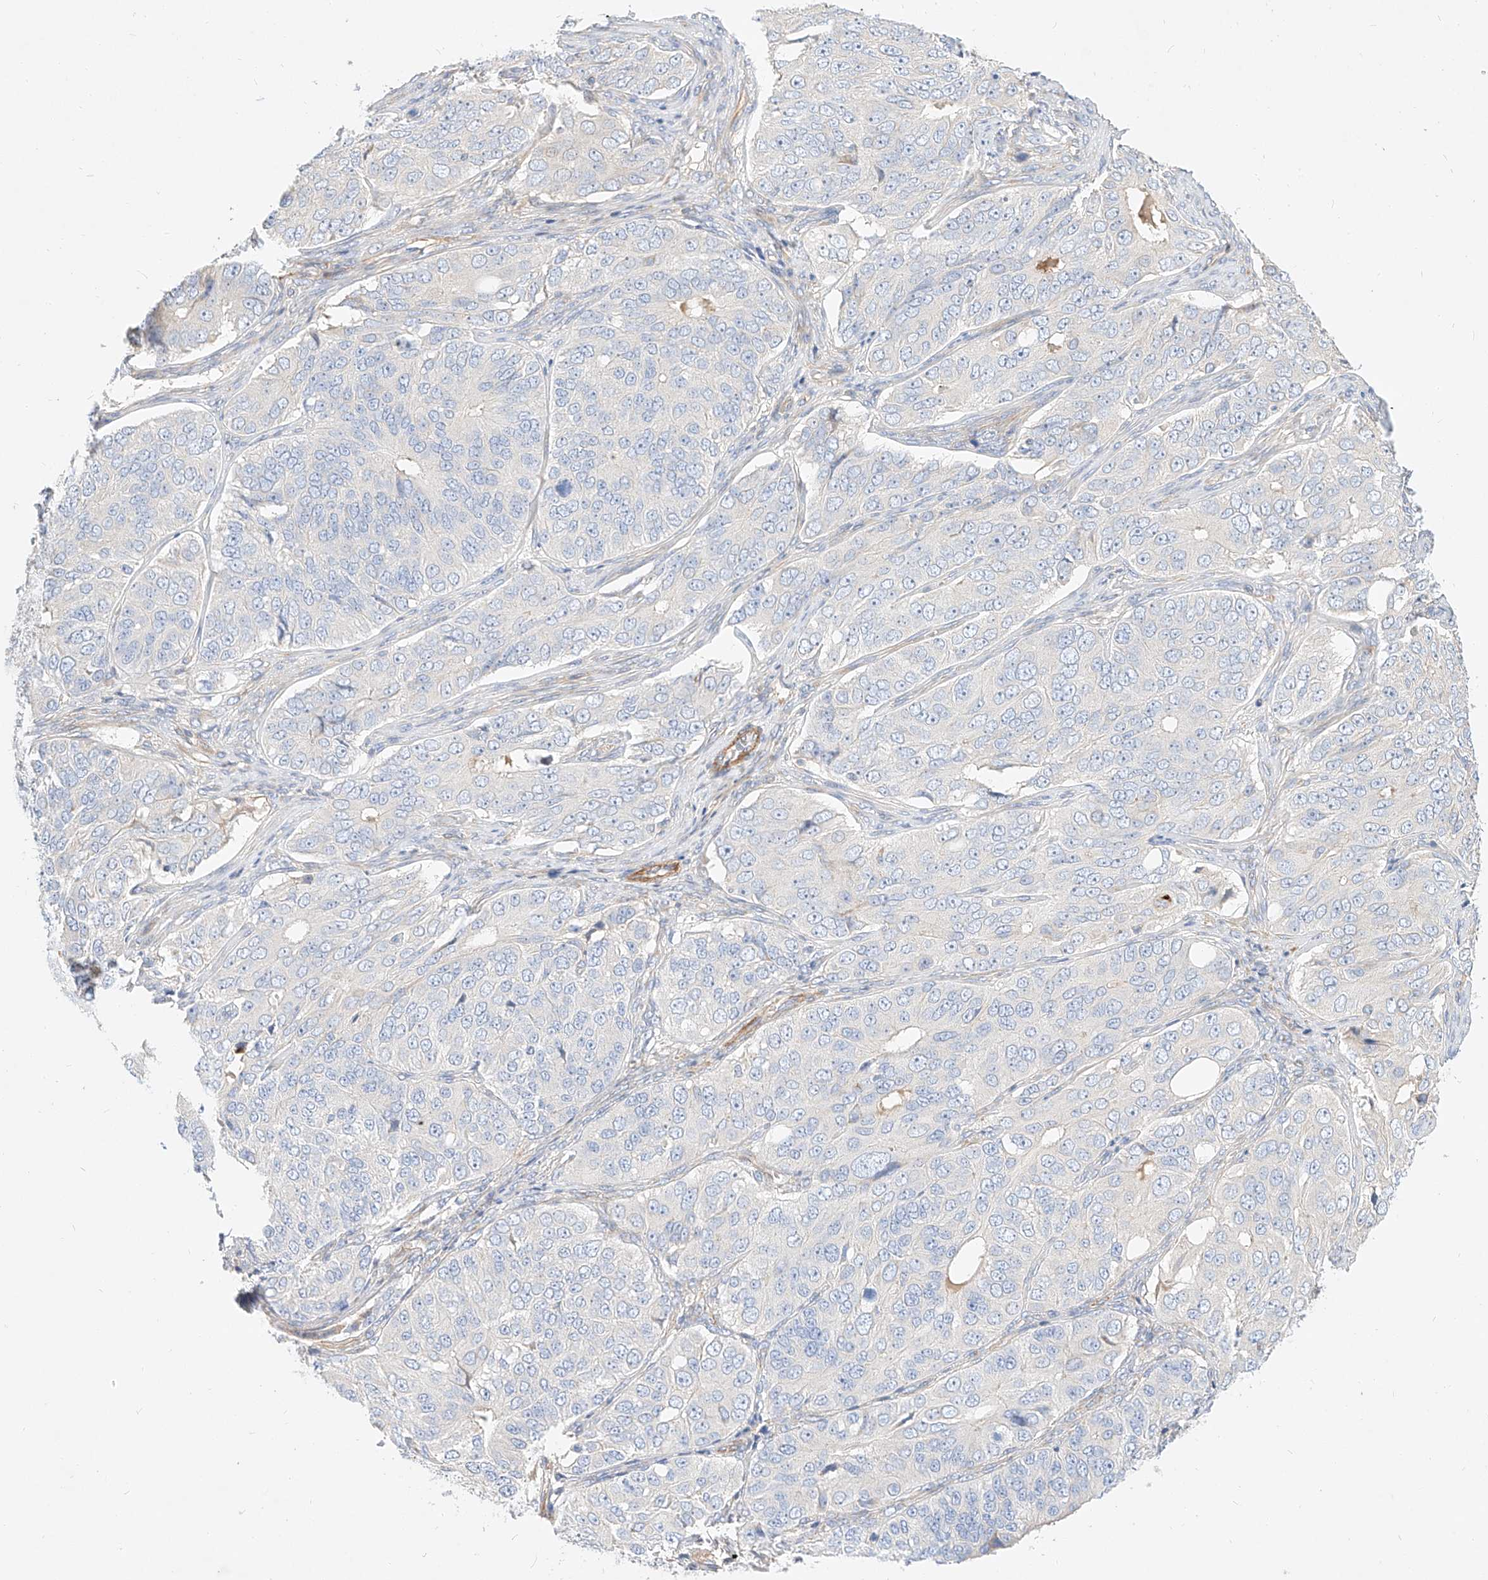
{"staining": {"intensity": "negative", "quantity": "none", "location": "none"}, "tissue": "ovarian cancer", "cell_type": "Tumor cells", "image_type": "cancer", "snomed": [{"axis": "morphology", "description": "Carcinoma, endometroid"}, {"axis": "topography", "description": "Ovary"}], "caption": "An image of endometroid carcinoma (ovarian) stained for a protein demonstrates no brown staining in tumor cells. Brightfield microscopy of immunohistochemistry (IHC) stained with DAB (brown) and hematoxylin (blue), captured at high magnification.", "gene": "KCNH5", "patient": {"sex": "female", "age": 51}}